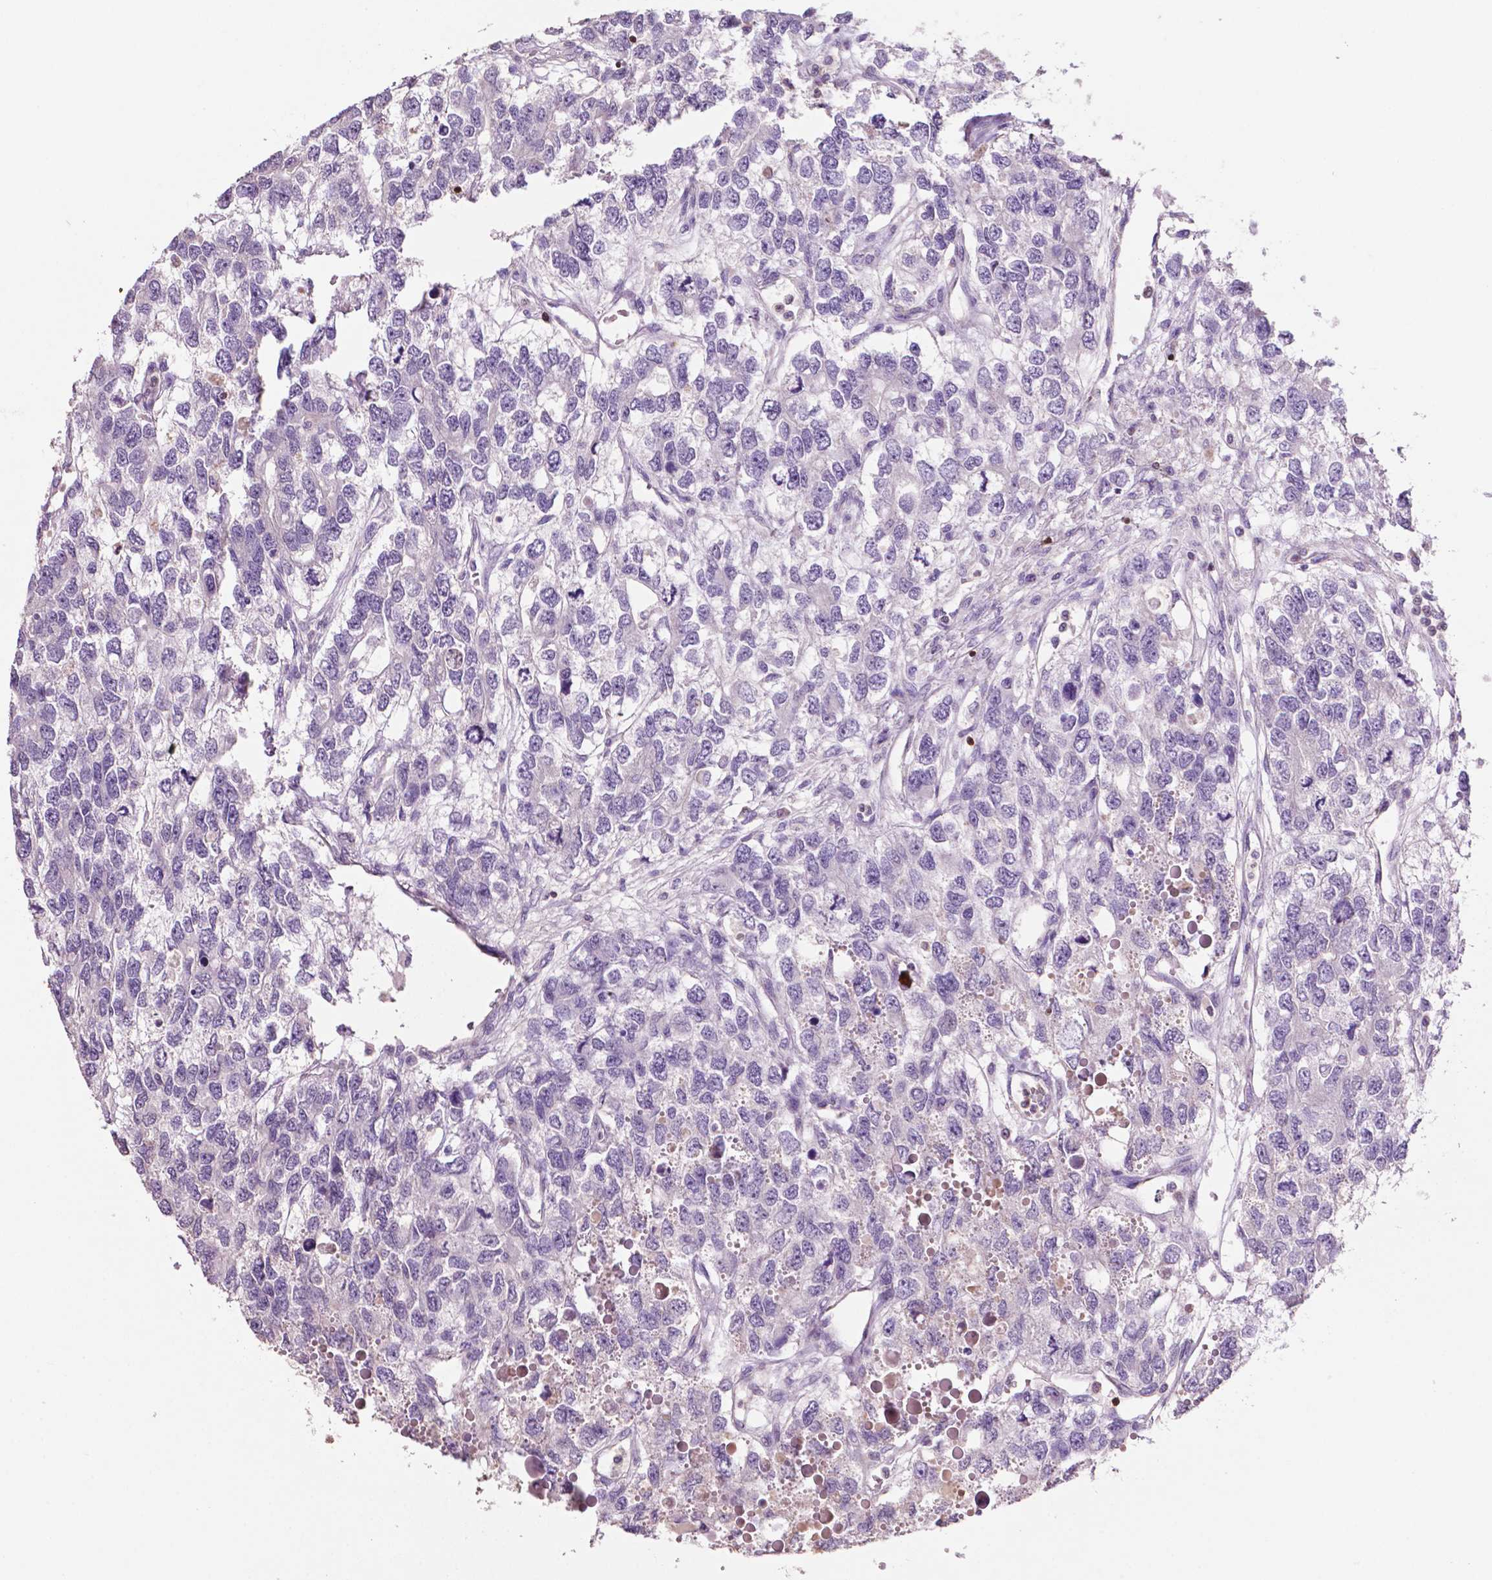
{"staining": {"intensity": "negative", "quantity": "none", "location": "none"}, "tissue": "testis cancer", "cell_type": "Tumor cells", "image_type": "cancer", "snomed": [{"axis": "morphology", "description": "Seminoma, NOS"}, {"axis": "topography", "description": "Testis"}], "caption": "DAB (3,3'-diaminobenzidine) immunohistochemical staining of human seminoma (testis) demonstrates no significant staining in tumor cells.", "gene": "TBC1D10C", "patient": {"sex": "male", "age": 52}}